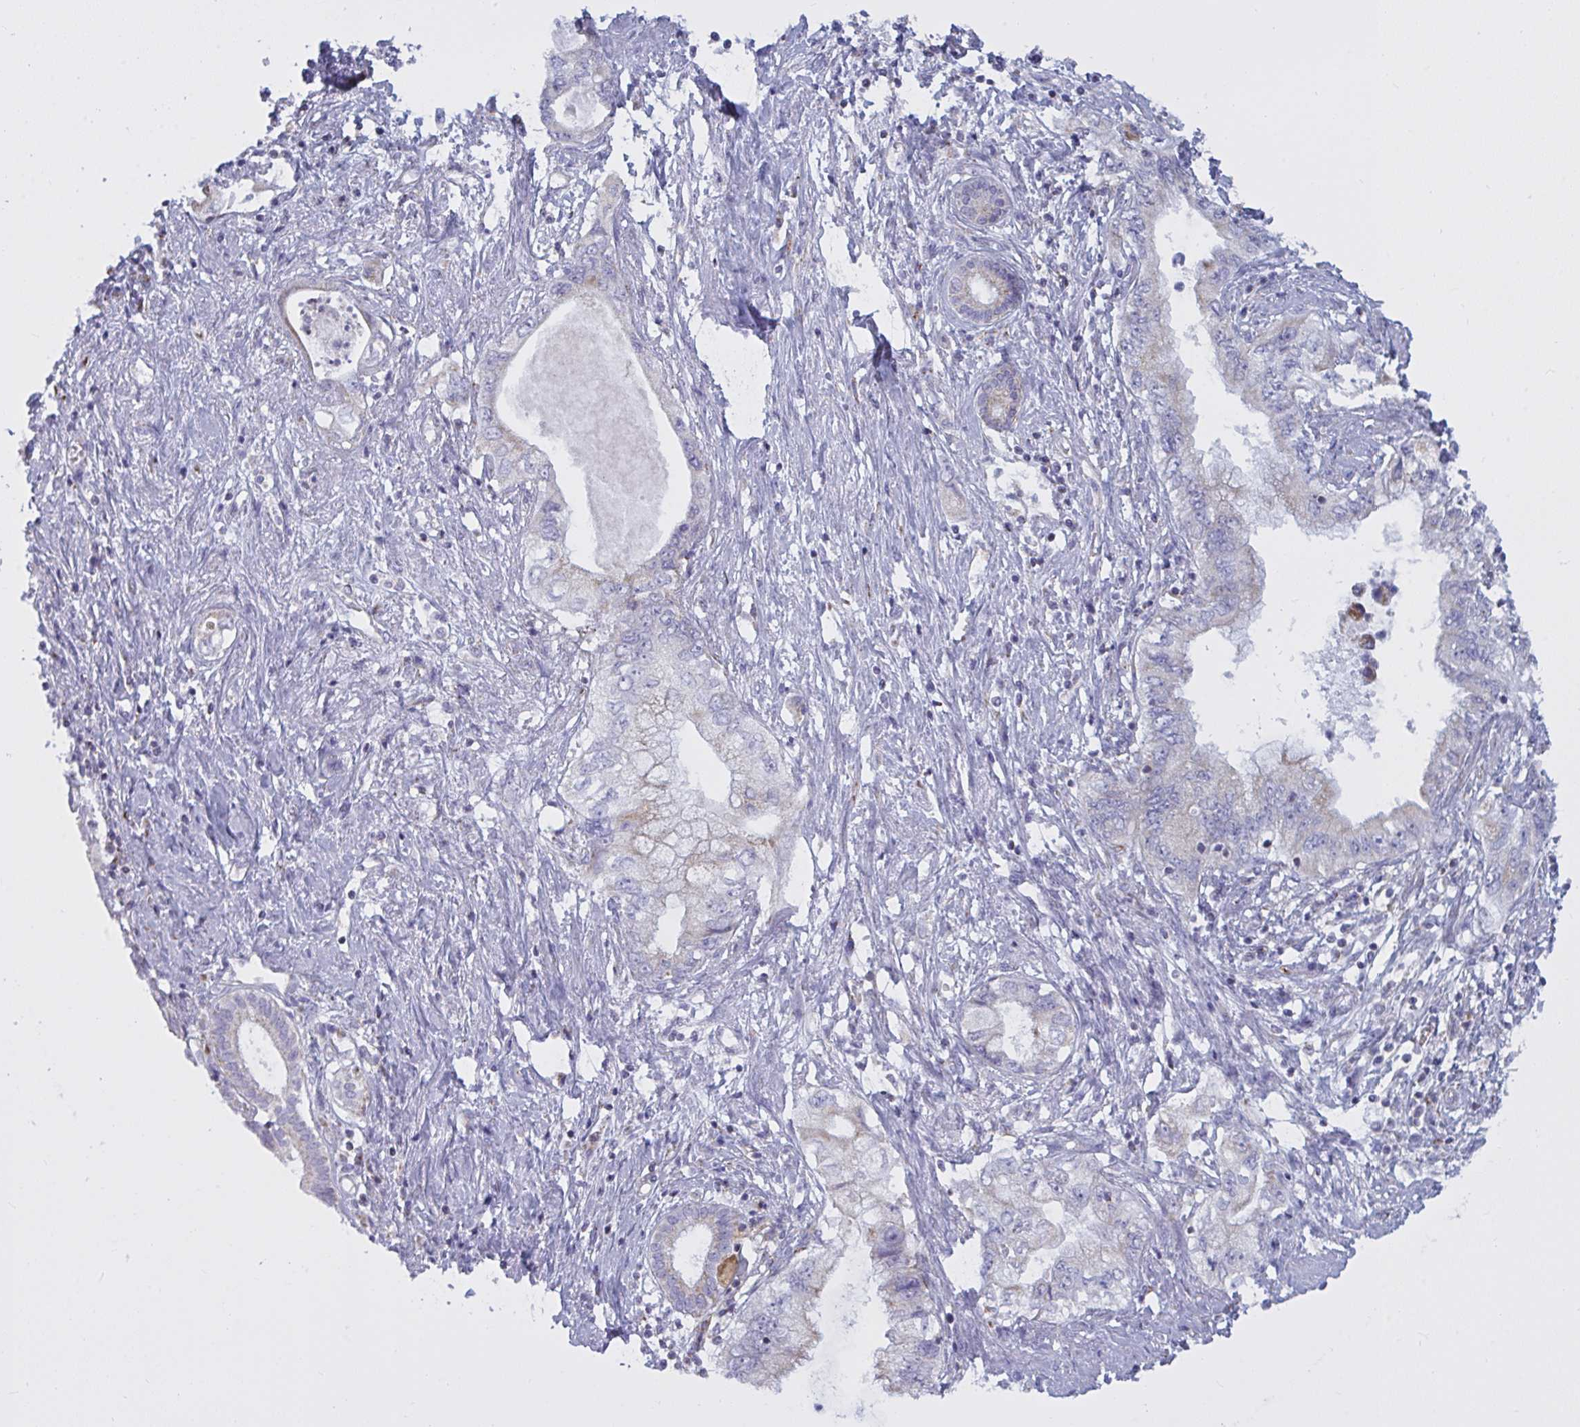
{"staining": {"intensity": "negative", "quantity": "none", "location": "none"}, "tissue": "pancreatic cancer", "cell_type": "Tumor cells", "image_type": "cancer", "snomed": [{"axis": "morphology", "description": "Adenocarcinoma, NOS"}, {"axis": "topography", "description": "Pancreas"}], "caption": "IHC micrograph of neoplastic tissue: human pancreatic cancer (adenocarcinoma) stained with DAB (3,3'-diaminobenzidine) reveals no significant protein staining in tumor cells.", "gene": "ATG9A", "patient": {"sex": "female", "age": 73}}